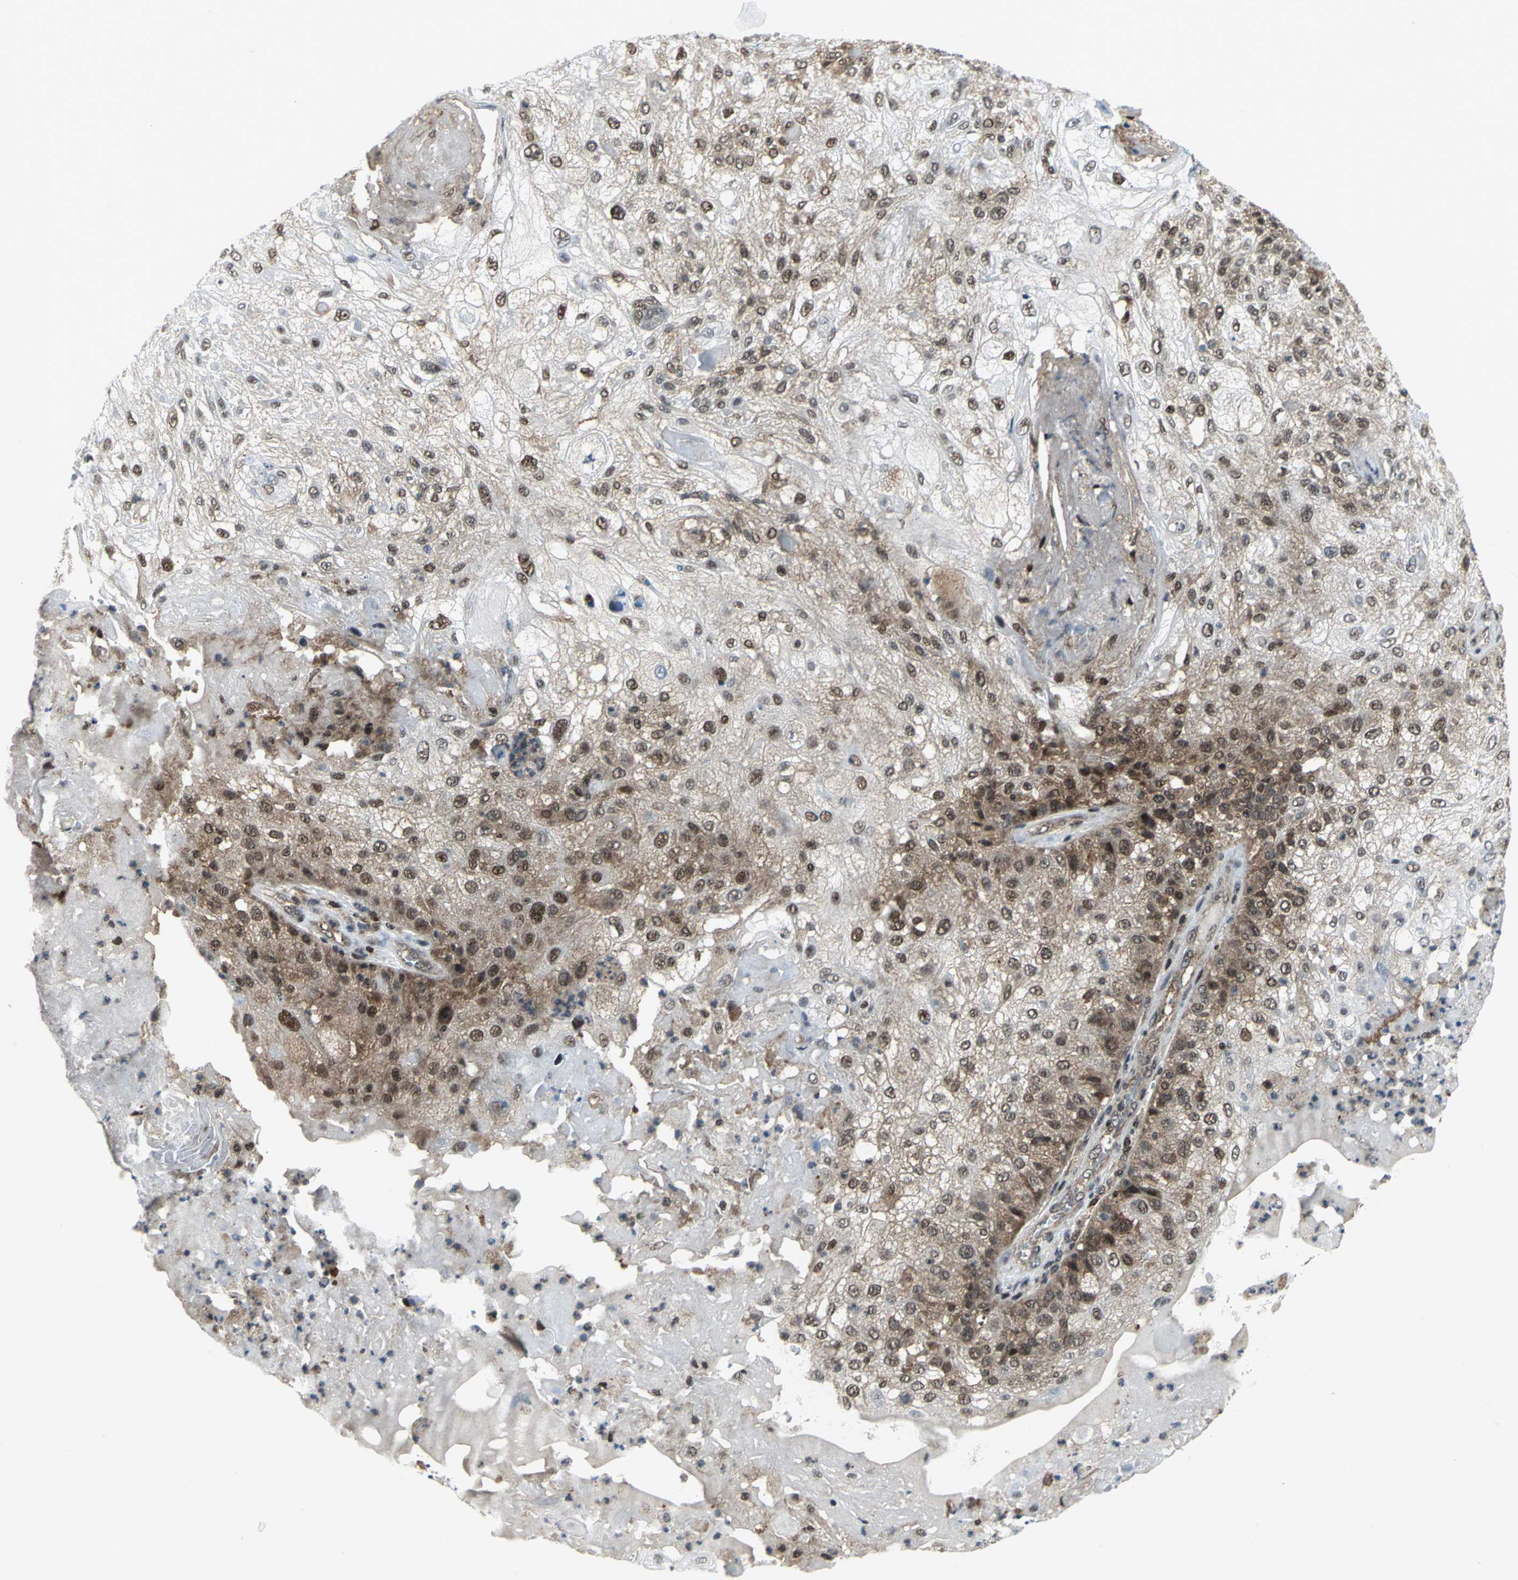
{"staining": {"intensity": "moderate", "quantity": "25%-75%", "location": "cytoplasmic/membranous"}, "tissue": "skin cancer", "cell_type": "Tumor cells", "image_type": "cancer", "snomed": [{"axis": "morphology", "description": "Normal tissue, NOS"}, {"axis": "morphology", "description": "Squamous cell carcinoma, NOS"}, {"axis": "topography", "description": "Skin"}], "caption": "Protein expression by immunohistochemistry reveals moderate cytoplasmic/membranous expression in approximately 25%-75% of tumor cells in skin cancer.", "gene": "PSMA4", "patient": {"sex": "female", "age": 83}}